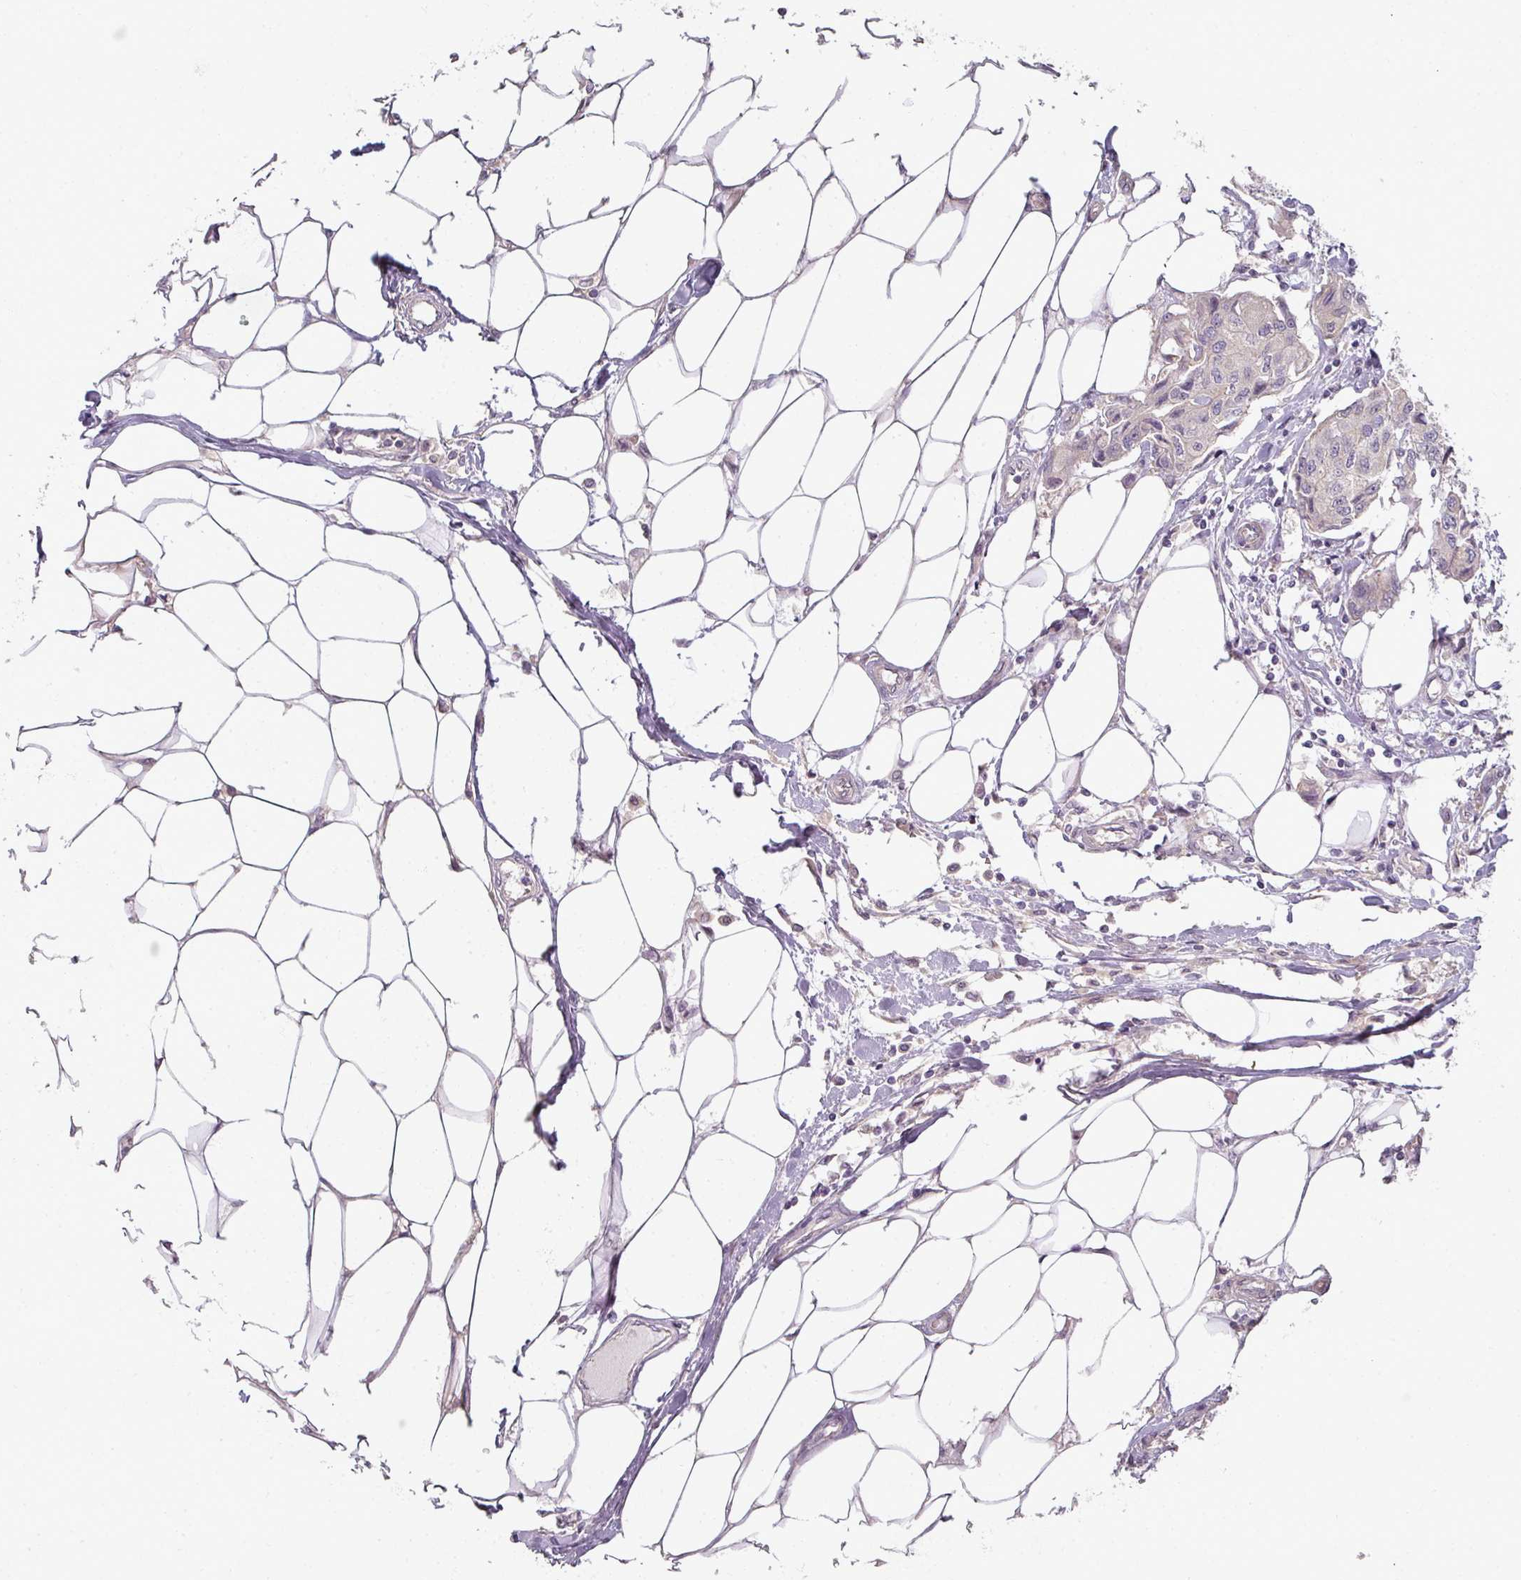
{"staining": {"intensity": "negative", "quantity": "none", "location": "none"}, "tissue": "breast cancer", "cell_type": "Tumor cells", "image_type": "cancer", "snomed": [{"axis": "morphology", "description": "Duct carcinoma"}, {"axis": "topography", "description": "Breast"}, {"axis": "topography", "description": "Lymph node"}], "caption": "Immunohistochemistry (IHC) photomicrograph of neoplastic tissue: human breast cancer stained with DAB (3,3'-diaminobenzidine) reveals no significant protein expression in tumor cells.", "gene": "MYMK", "patient": {"sex": "female", "age": 80}}